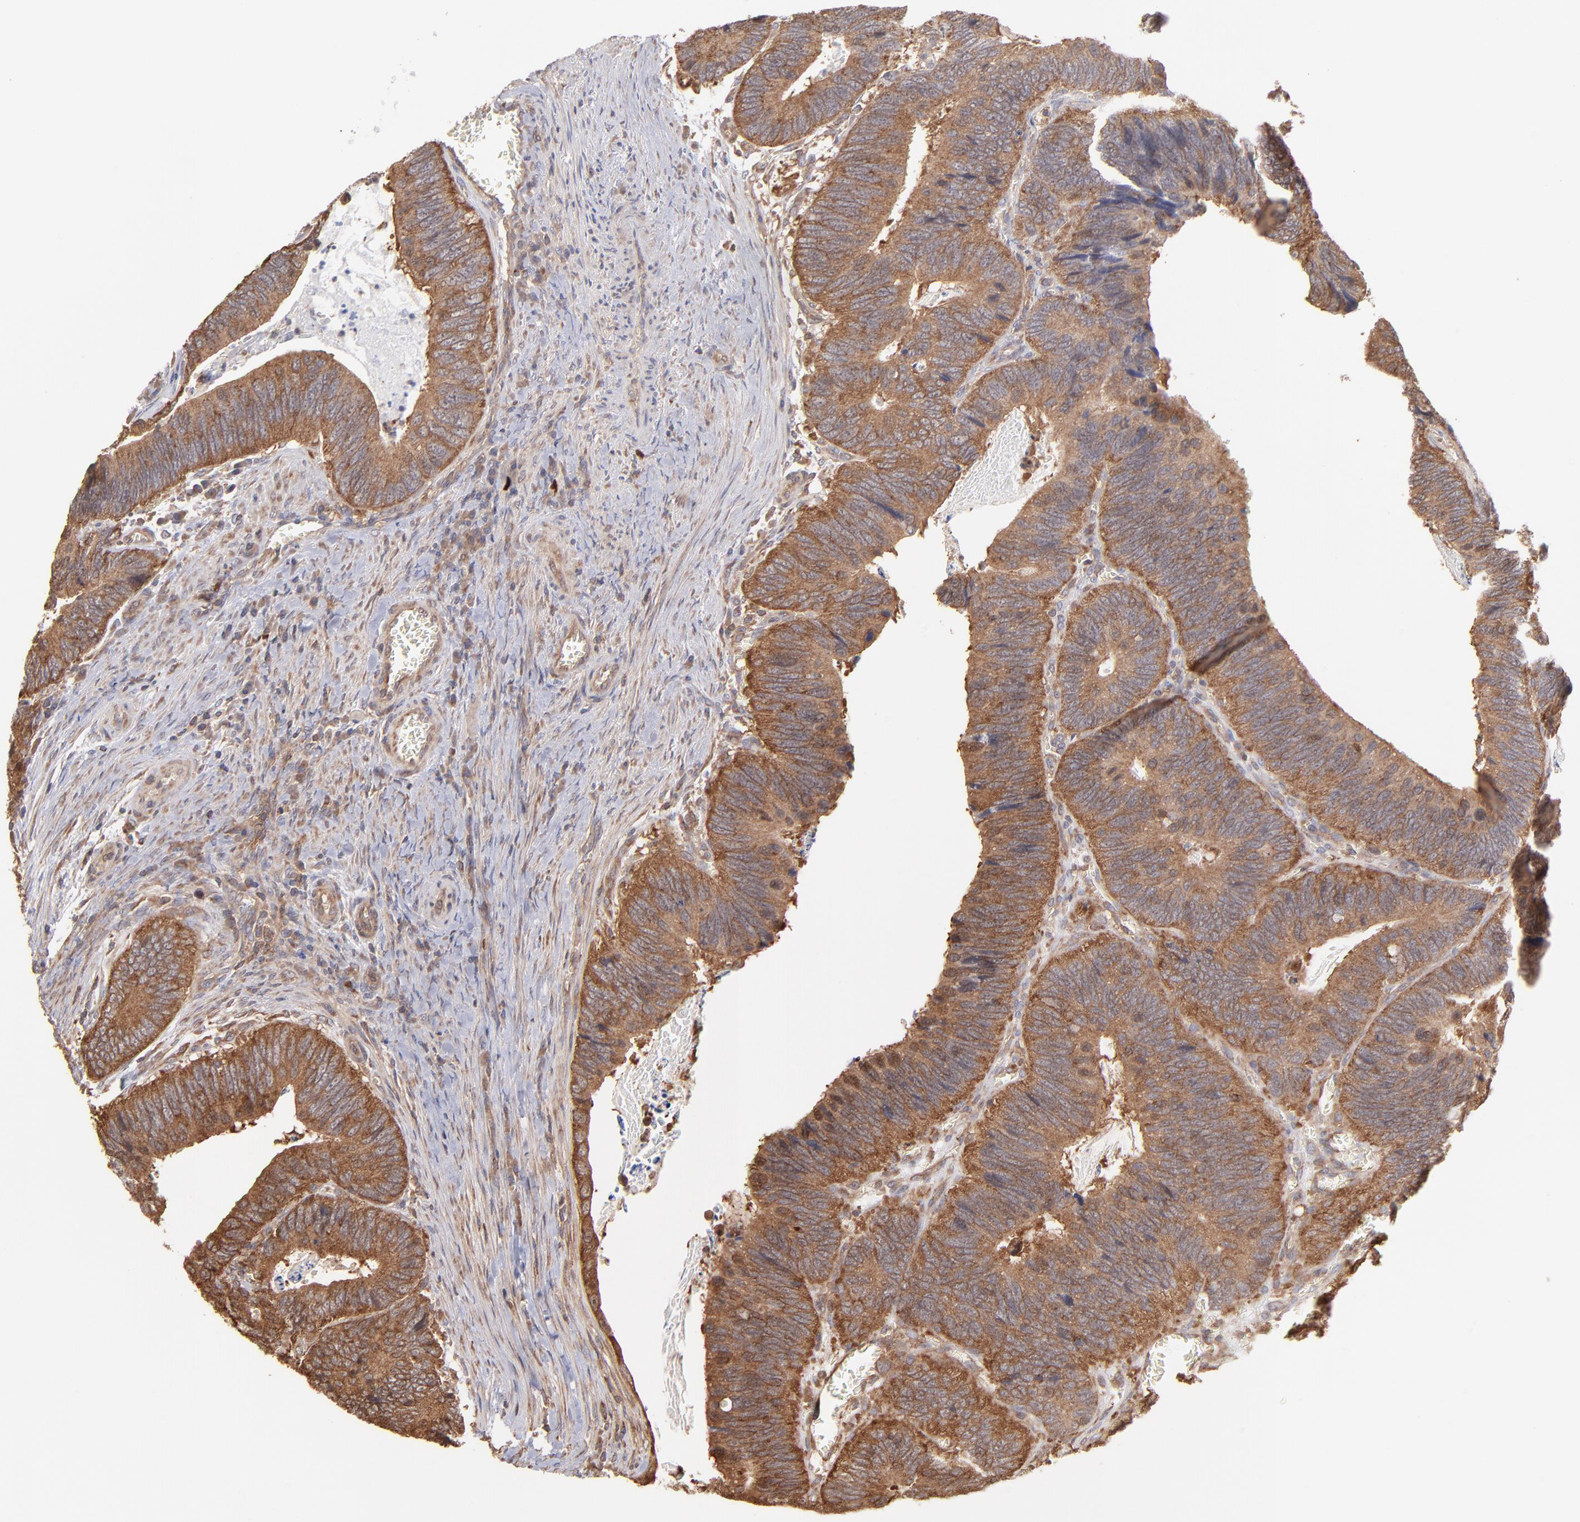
{"staining": {"intensity": "moderate", "quantity": ">75%", "location": "cytoplasmic/membranous"}, "tissue": "colorectal cancer", "cell_type": "Tumor cells", "image_type": "cancer", "snomed": [{"axis": "morphology", "description": "Adenocarcinoma, NOS"}, {"axis": "topography", "description": "Colon"}], "caption": "Human colorectal cancer (adenocarcinoma) stained with a protein marker shows moderate staining in tumor cells.", "gene": "MAPRE1", "patient": {"sex": "male", "age": 72}}